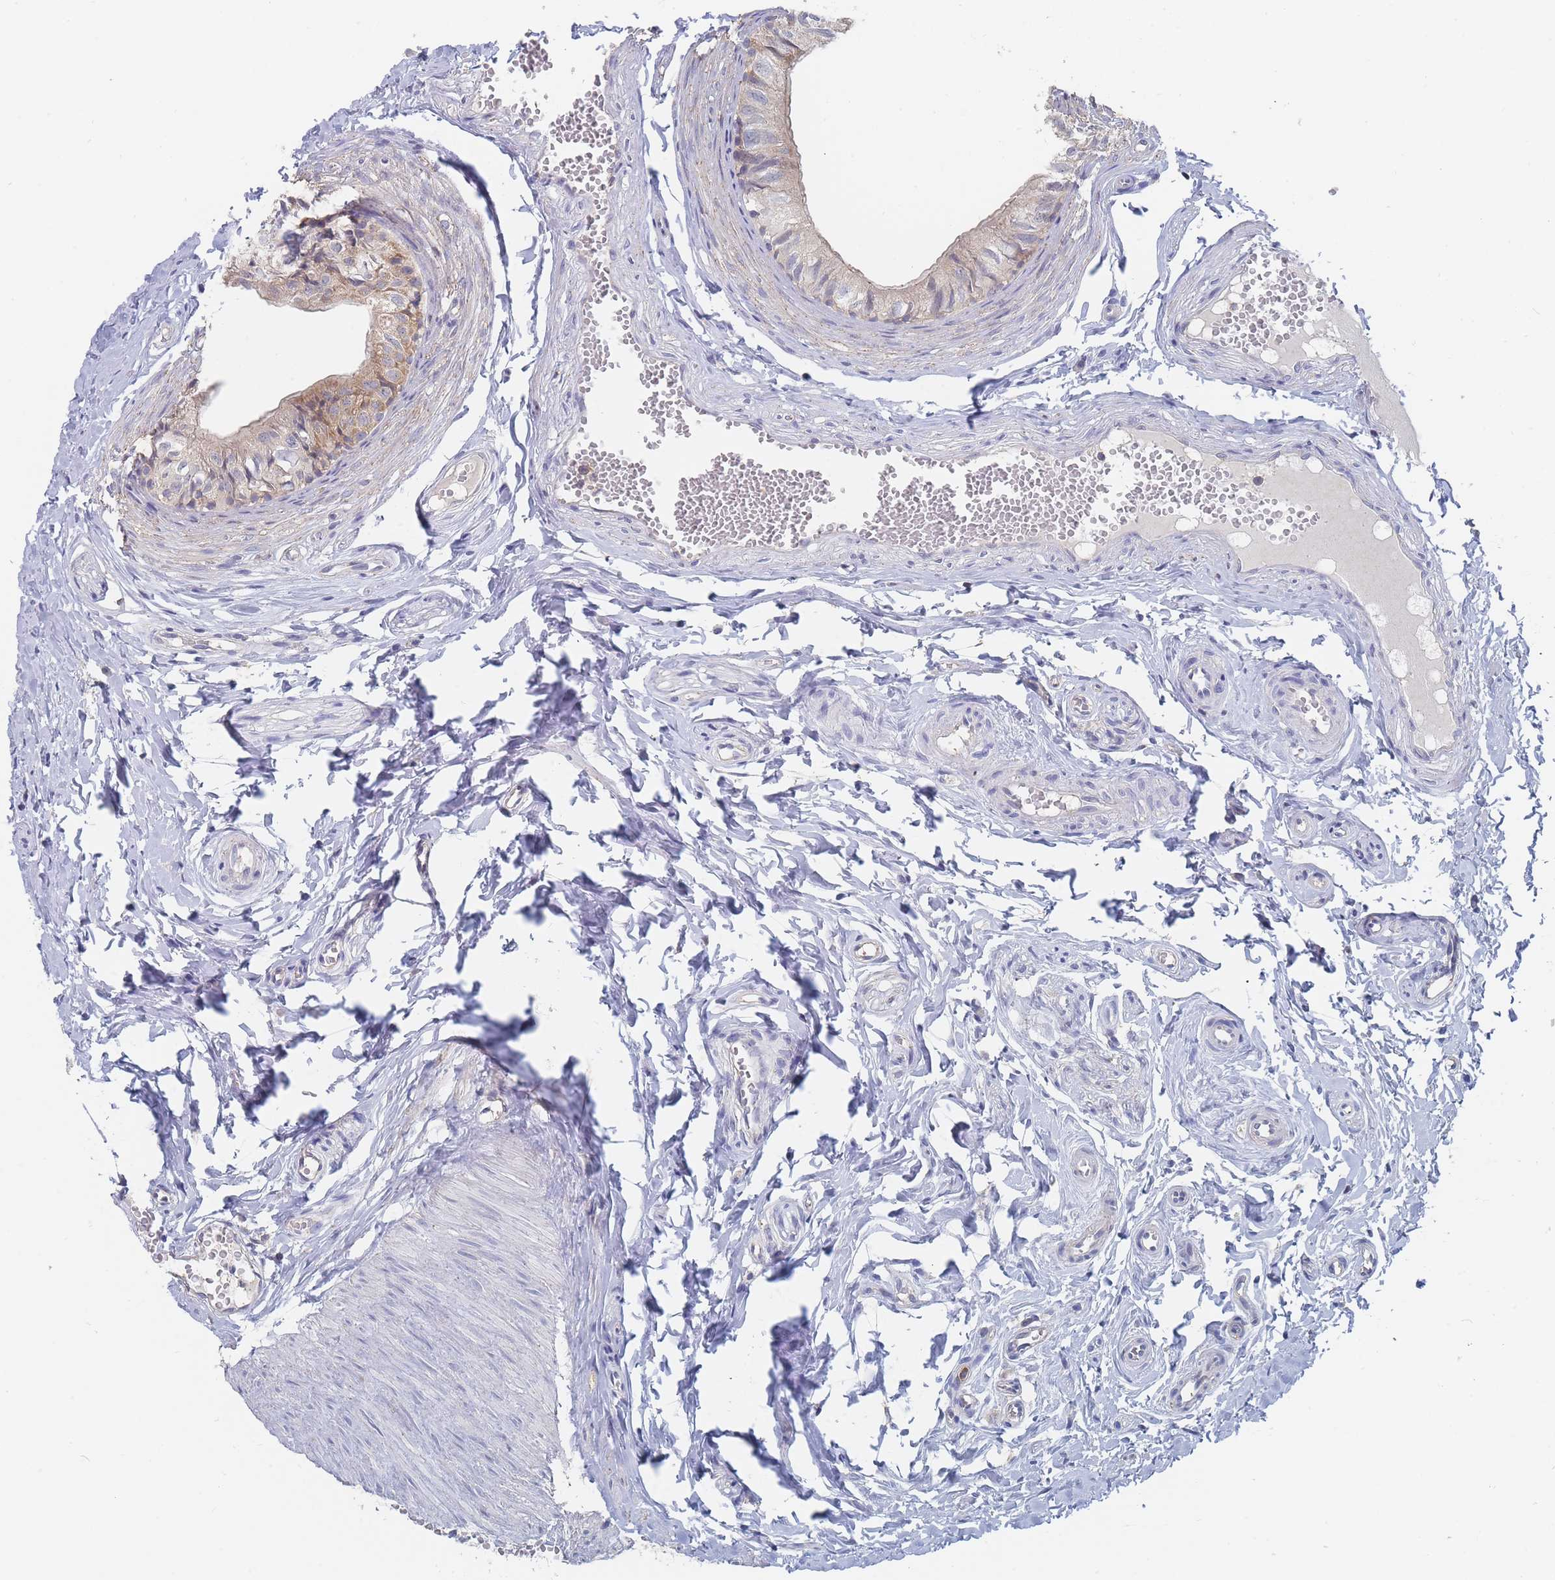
{"staining": {"intensity": "weak", "quantity": ">75%", "location": "cytoplasmic/membranous"}, "tissue": "epididymis", "cell_type": "Glandular cells", "image_type": "normal", "snomed": [{"axis": "morphology", "description": "Normal tissue, NOS"}, {"axis": "topography", "description": "Epididymis"}], "caption": "DAB immunohistochemical staining of benign human epididymis displays weak cytoplasmic/membranous protein positivity in approximately >75% of glandular cells. (IHC, brightfield microscopy, high magnification).", "gene": "PPP6C", "patient": {"sex": "male", "age": 37}}